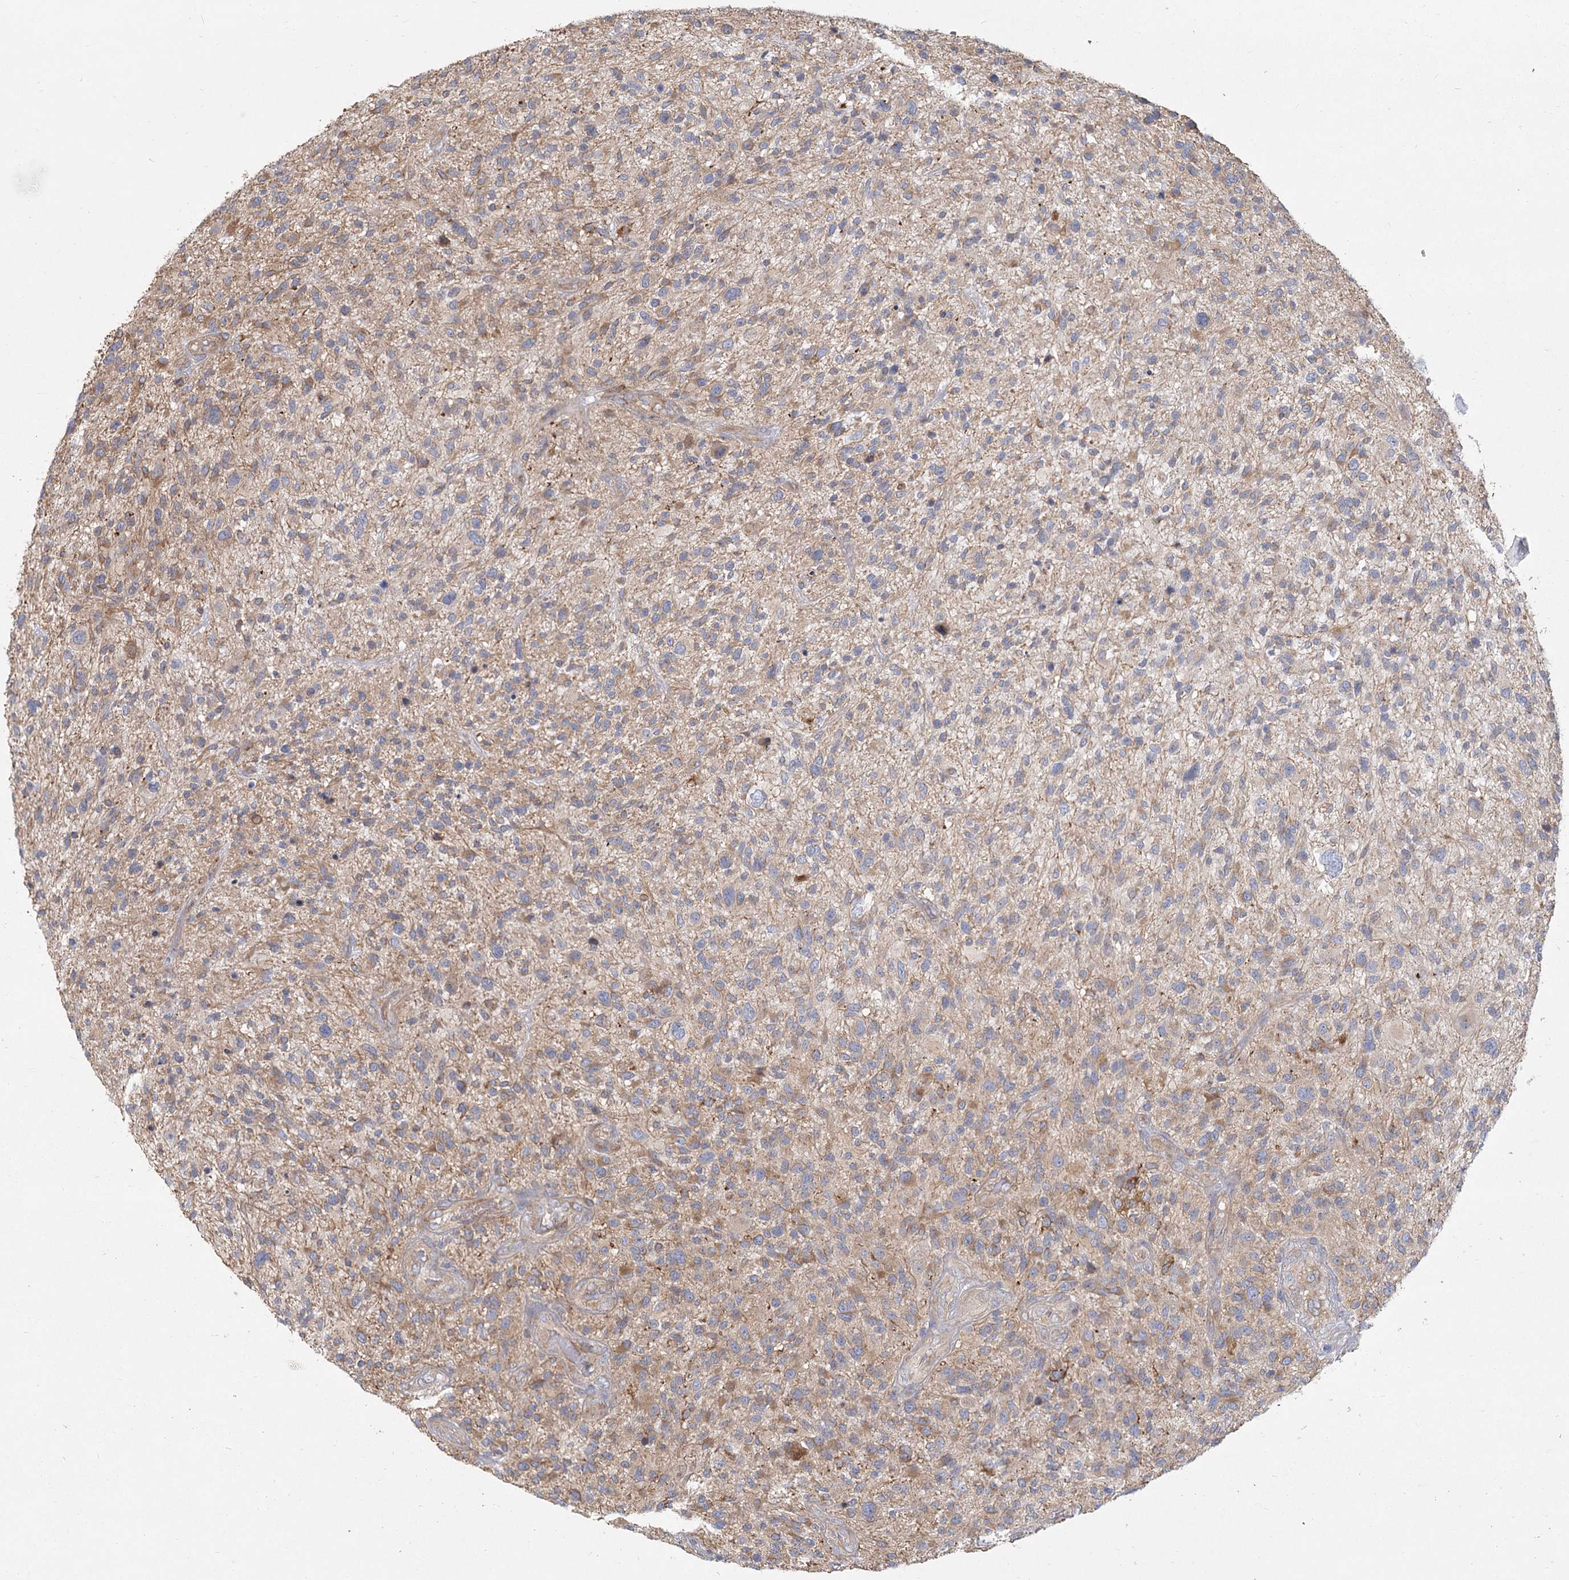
{"staining": {"intensity": "moderate", "quantity": "<25%", "location": "cytoplasmic/membranous"}, "tissue": "glioma", "cell_type": "Tumor cells", "image_type": "cancer", "snomed": [{"axis": "morphology", "description": "Glioma, malignant, High grade"}, {"axis": "topography", "description": "Brain"}], "caption": "Glioma stained with DAB immunohistochemistry exhibits low levels of moderate cytoplasmic/membranous expression in approximately <25% of tumor cells. (brown staining indicates protein expression, while blue staining denotes nuclei).", "gene": "CNTLN", "patient": {"sex": "male", "age": 47}}